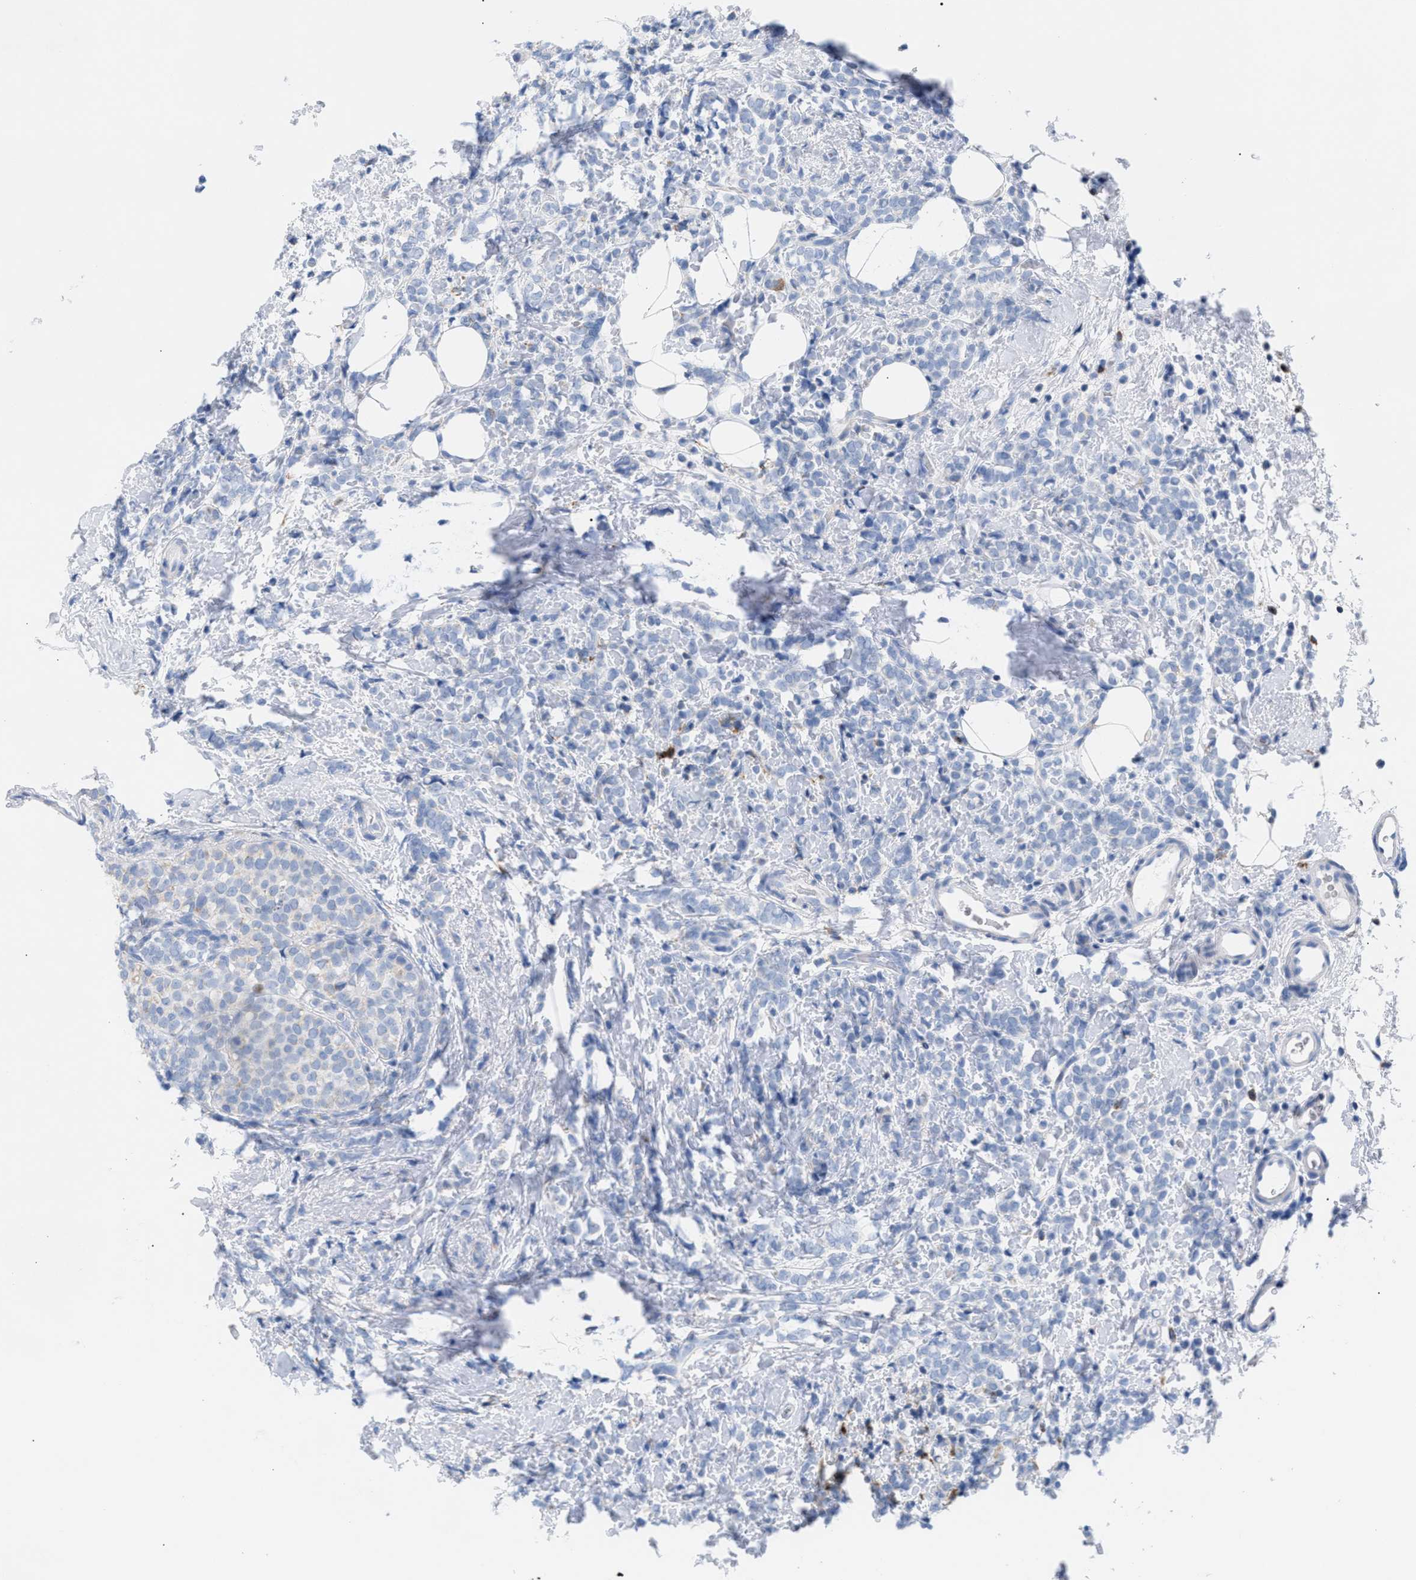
{"staining": {"intensity": "negative", "quantity": "none", "location": "none"}, "tissue": "breast cancer", "cell_type": "Tumor cells", "image_type": "cancer", "snomed": [{"axis": "morphology", "description": "Lobular carcinoma"}, {"axis": "topography", "description": "Breast"}], "caption": "Immunohistochemical staining of human breast lobular carcinoma demonstrates no significant expression in tumor cells.", "gene": "TACC3", "patient": {"sex": "female", "age": 50}}